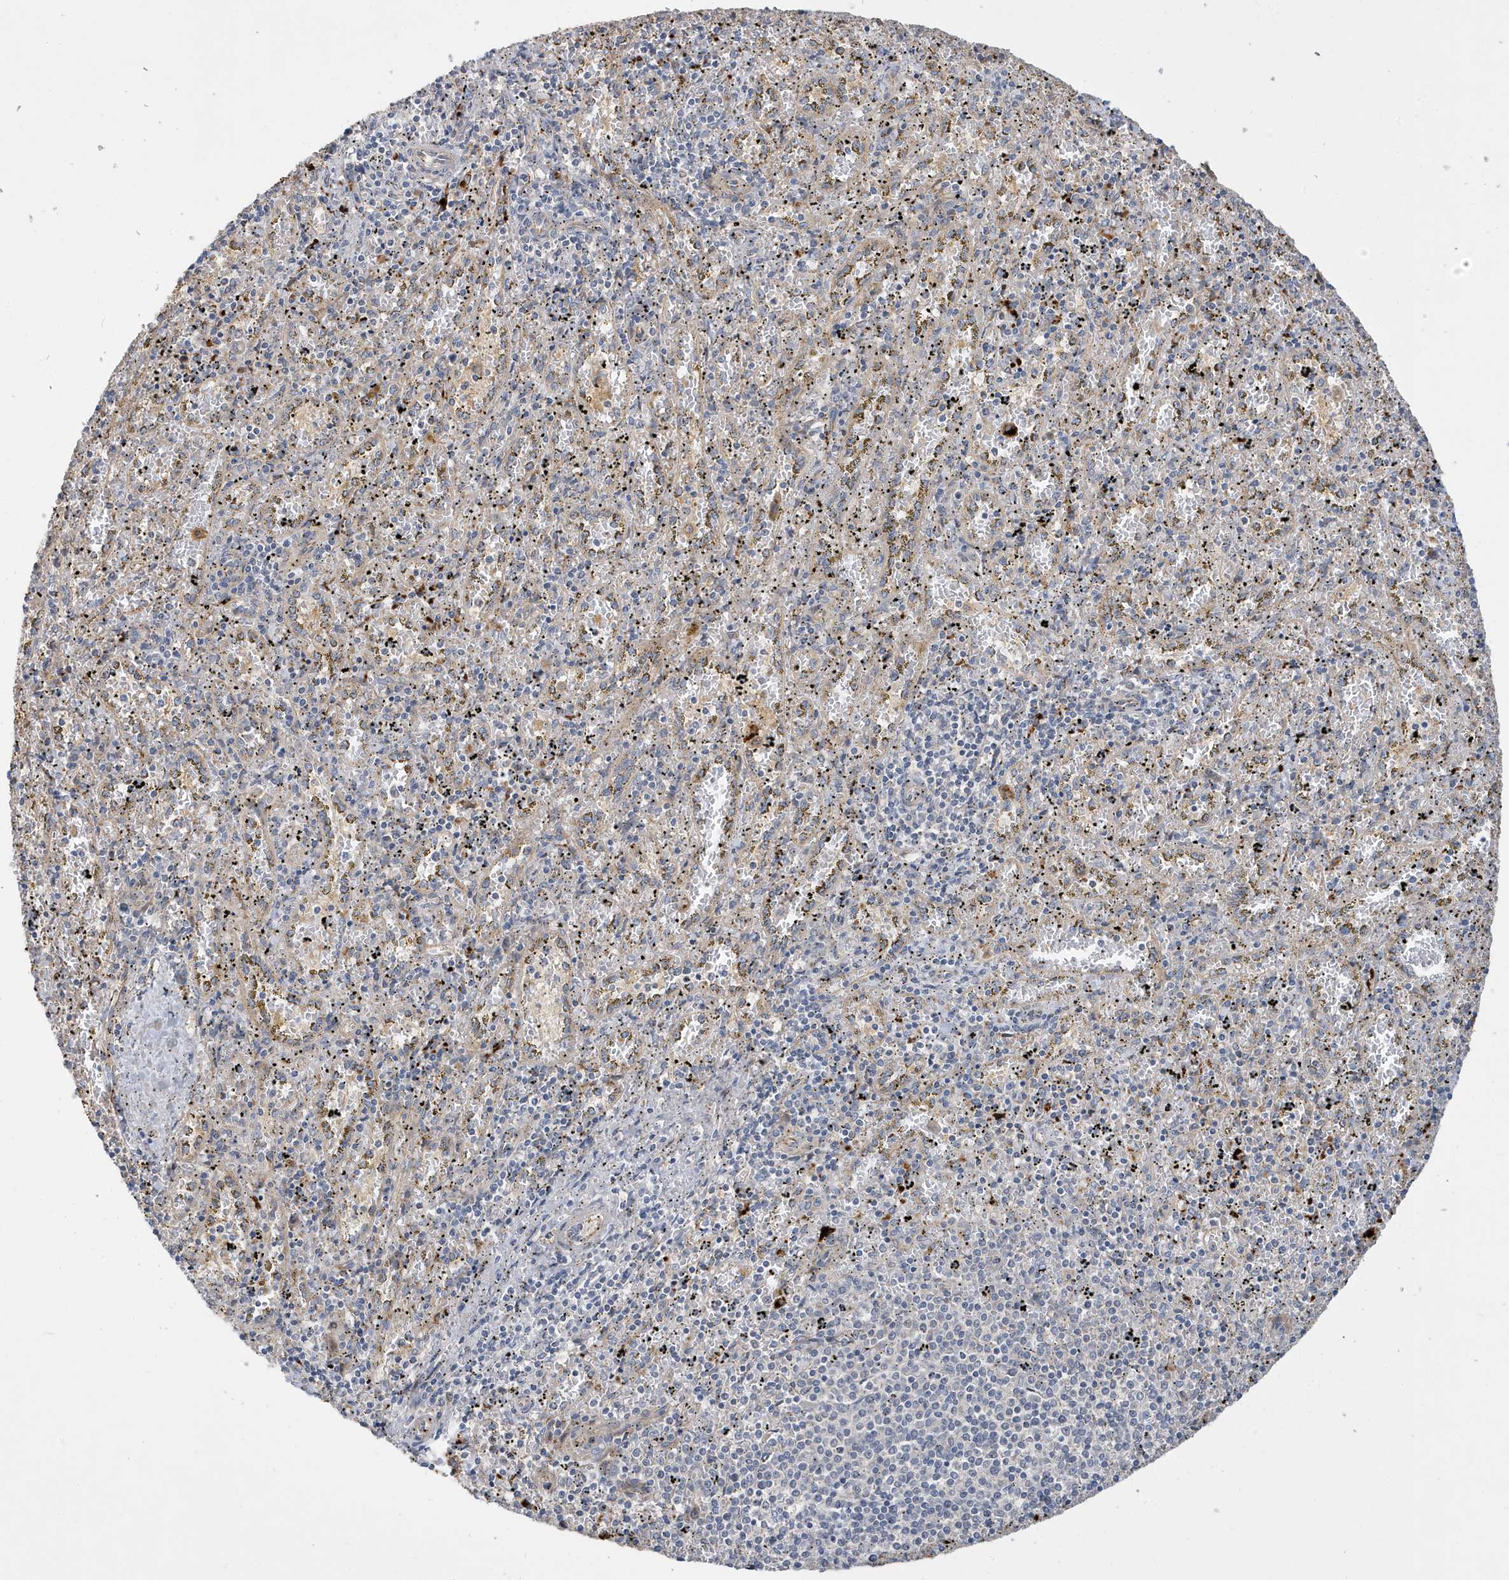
{"staining": {"intensity": "negative", "quantity": "none", "location": "none"}, "tissue": "spleen", "cell_type": "Cells in red pulp", "image_type": "normal", "snomed": [{"axis": "morphology", "description": "Normal tissue, NOS"}, {"axis": "topography", "description": "Spleen"}], "caption": "Image shows no significant protein expression in cells in red pulp of normal spleen.", "gene": "LAPTM4A", "patient": {"sex": "male", "age": 11}}